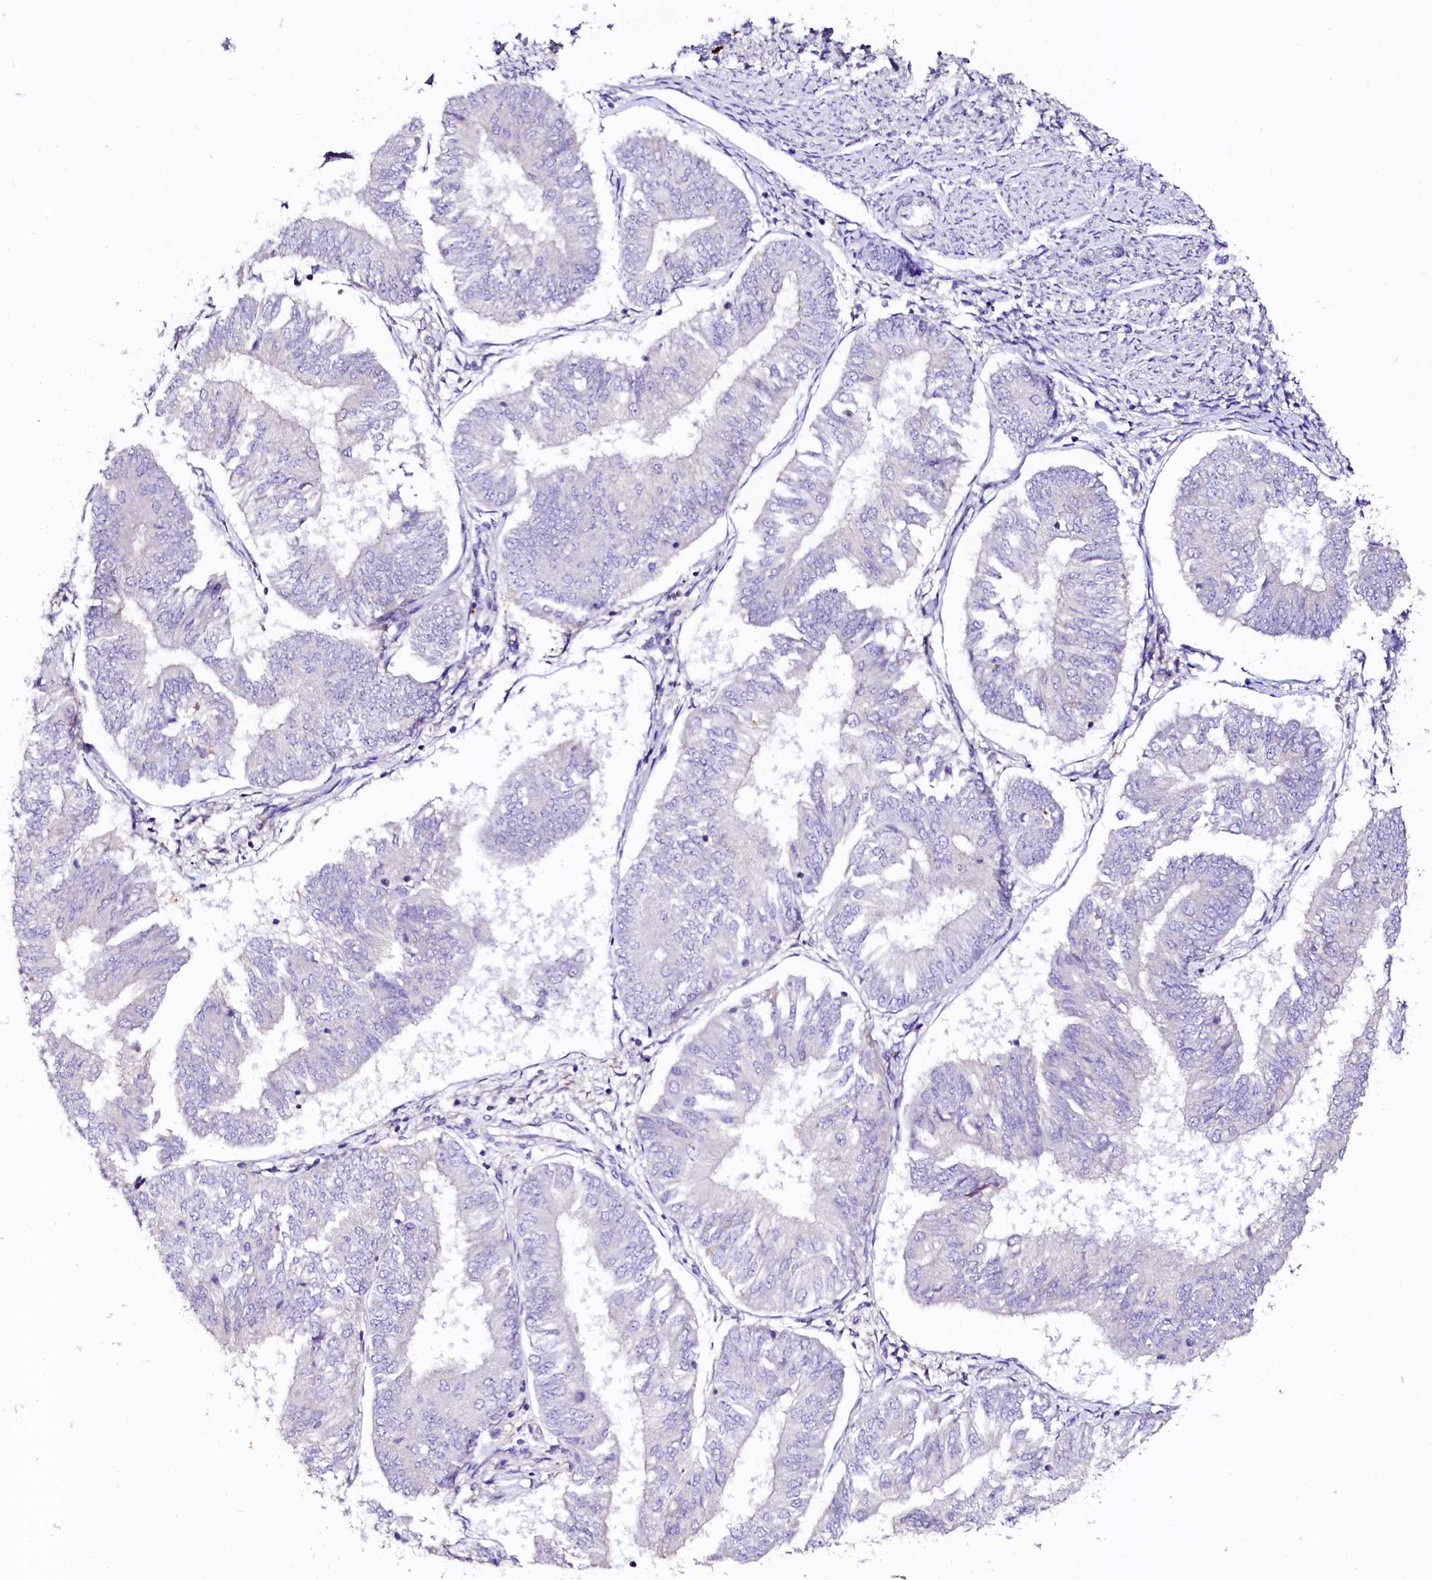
{"staining": {"intensity": "negative", "quantity": "none", "location": "none"}, "tissue": "endometrial cancer", "cell_type": "Tumor cells", "image_type": "cancer", "snomed": [{"axis": "morphology", "description": "Adenocarcinoma, NOS"}, {"axis": "topography", "description": "Endometrium"}], "caption": "The IHC histopathology image has no significant expression in tumor cells of endometrial cancer tissue.", "gene": "NAA16", "patient": {"sex": "female", "age": 58}}